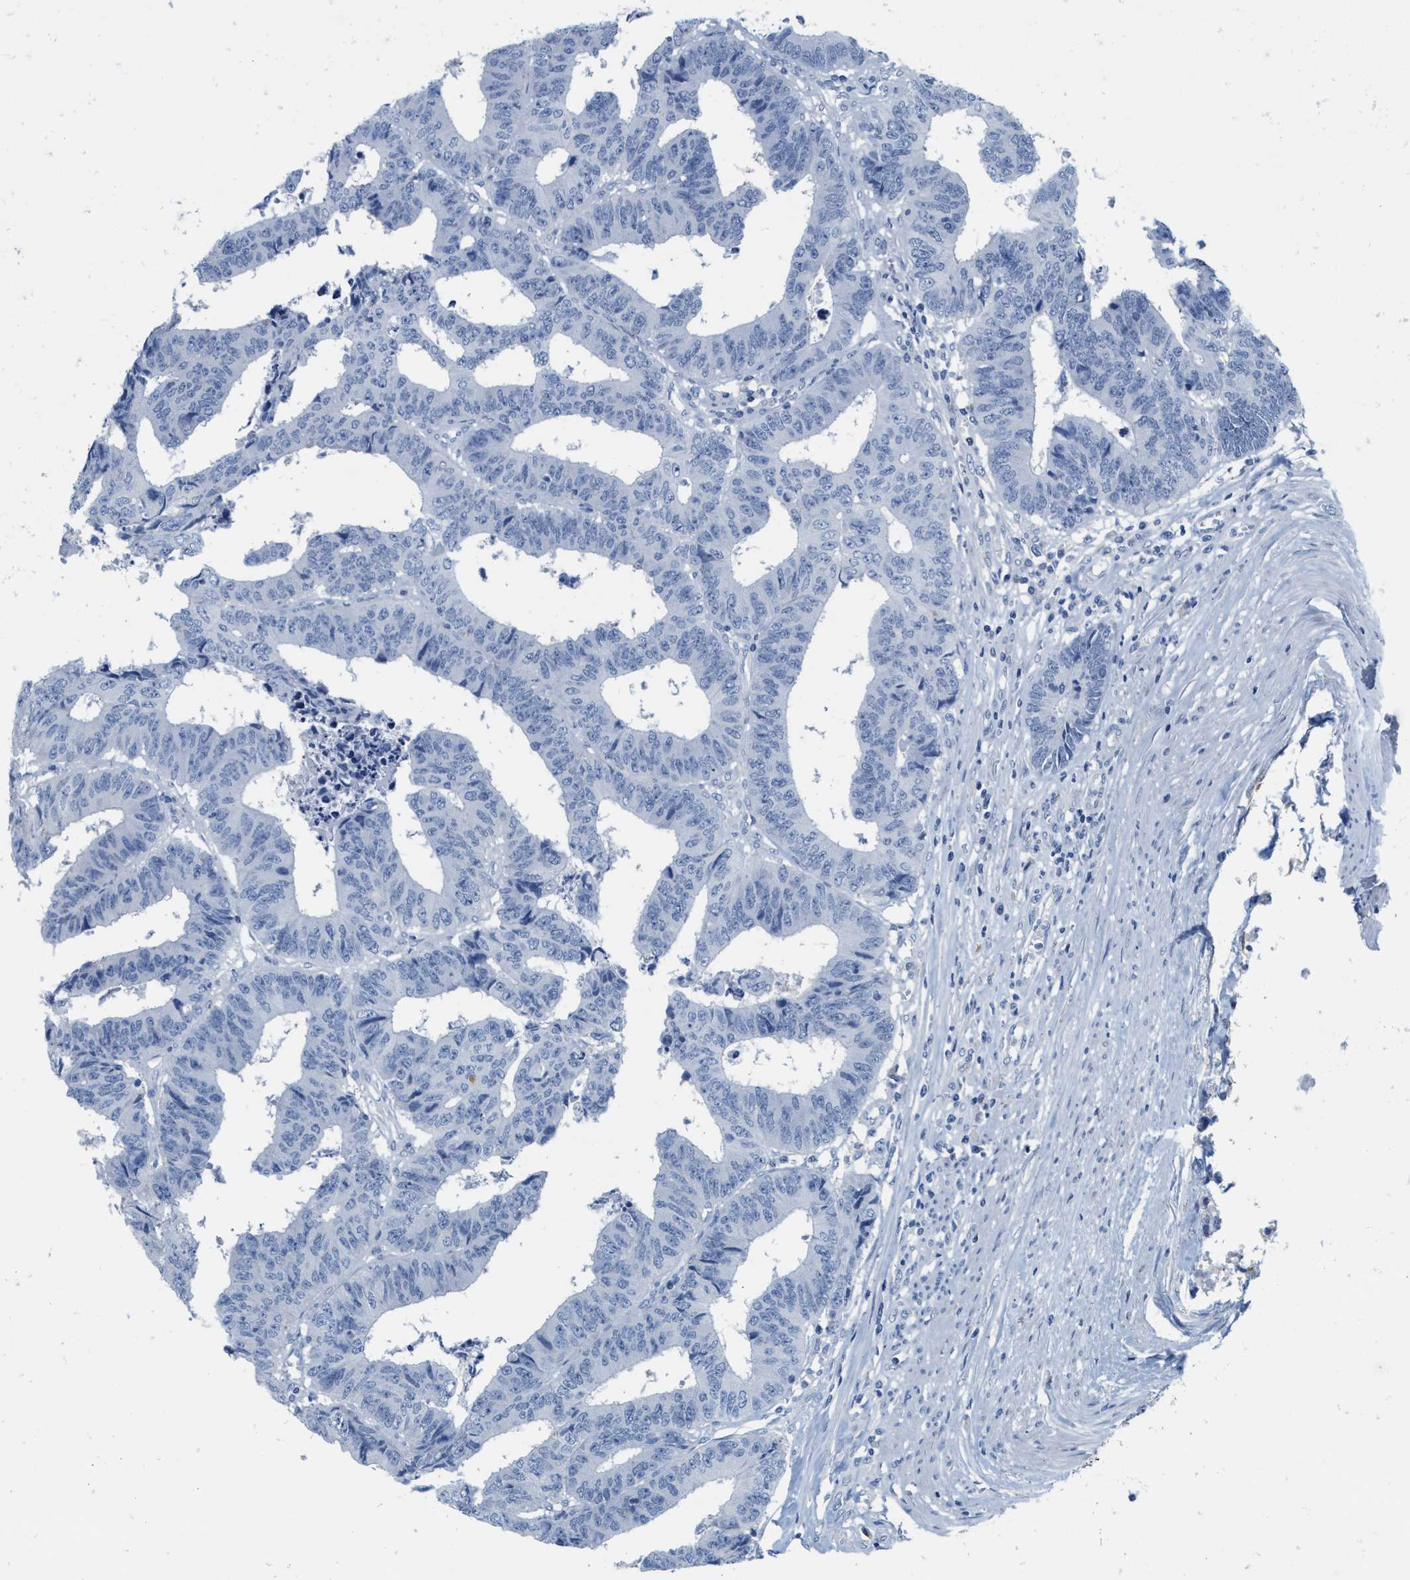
{"staining": {"intensity": "negative", "quantity": "none", "location": "none"}, "tissue": "colorectal cancer", "cell_type": "Tumor cells", "image_type": "cancer", "snomed": [{"axis": "morphology", "description": "Adenocarcinoma, NOS"}, {"axis": "topography", "description": "Rectum"}], "caption": "High power microscopy histopathology image of an IHC image of colorectal cancer, revealing no significant staining in tumor cells. The staining was performed using DAB to visualize the protein expression in brown, while the nuclei were stained in blue with hematoxylin (Magnification: 20x).", "gene": "ABCB11", "patient": {"sex": "male", "age": 84}}